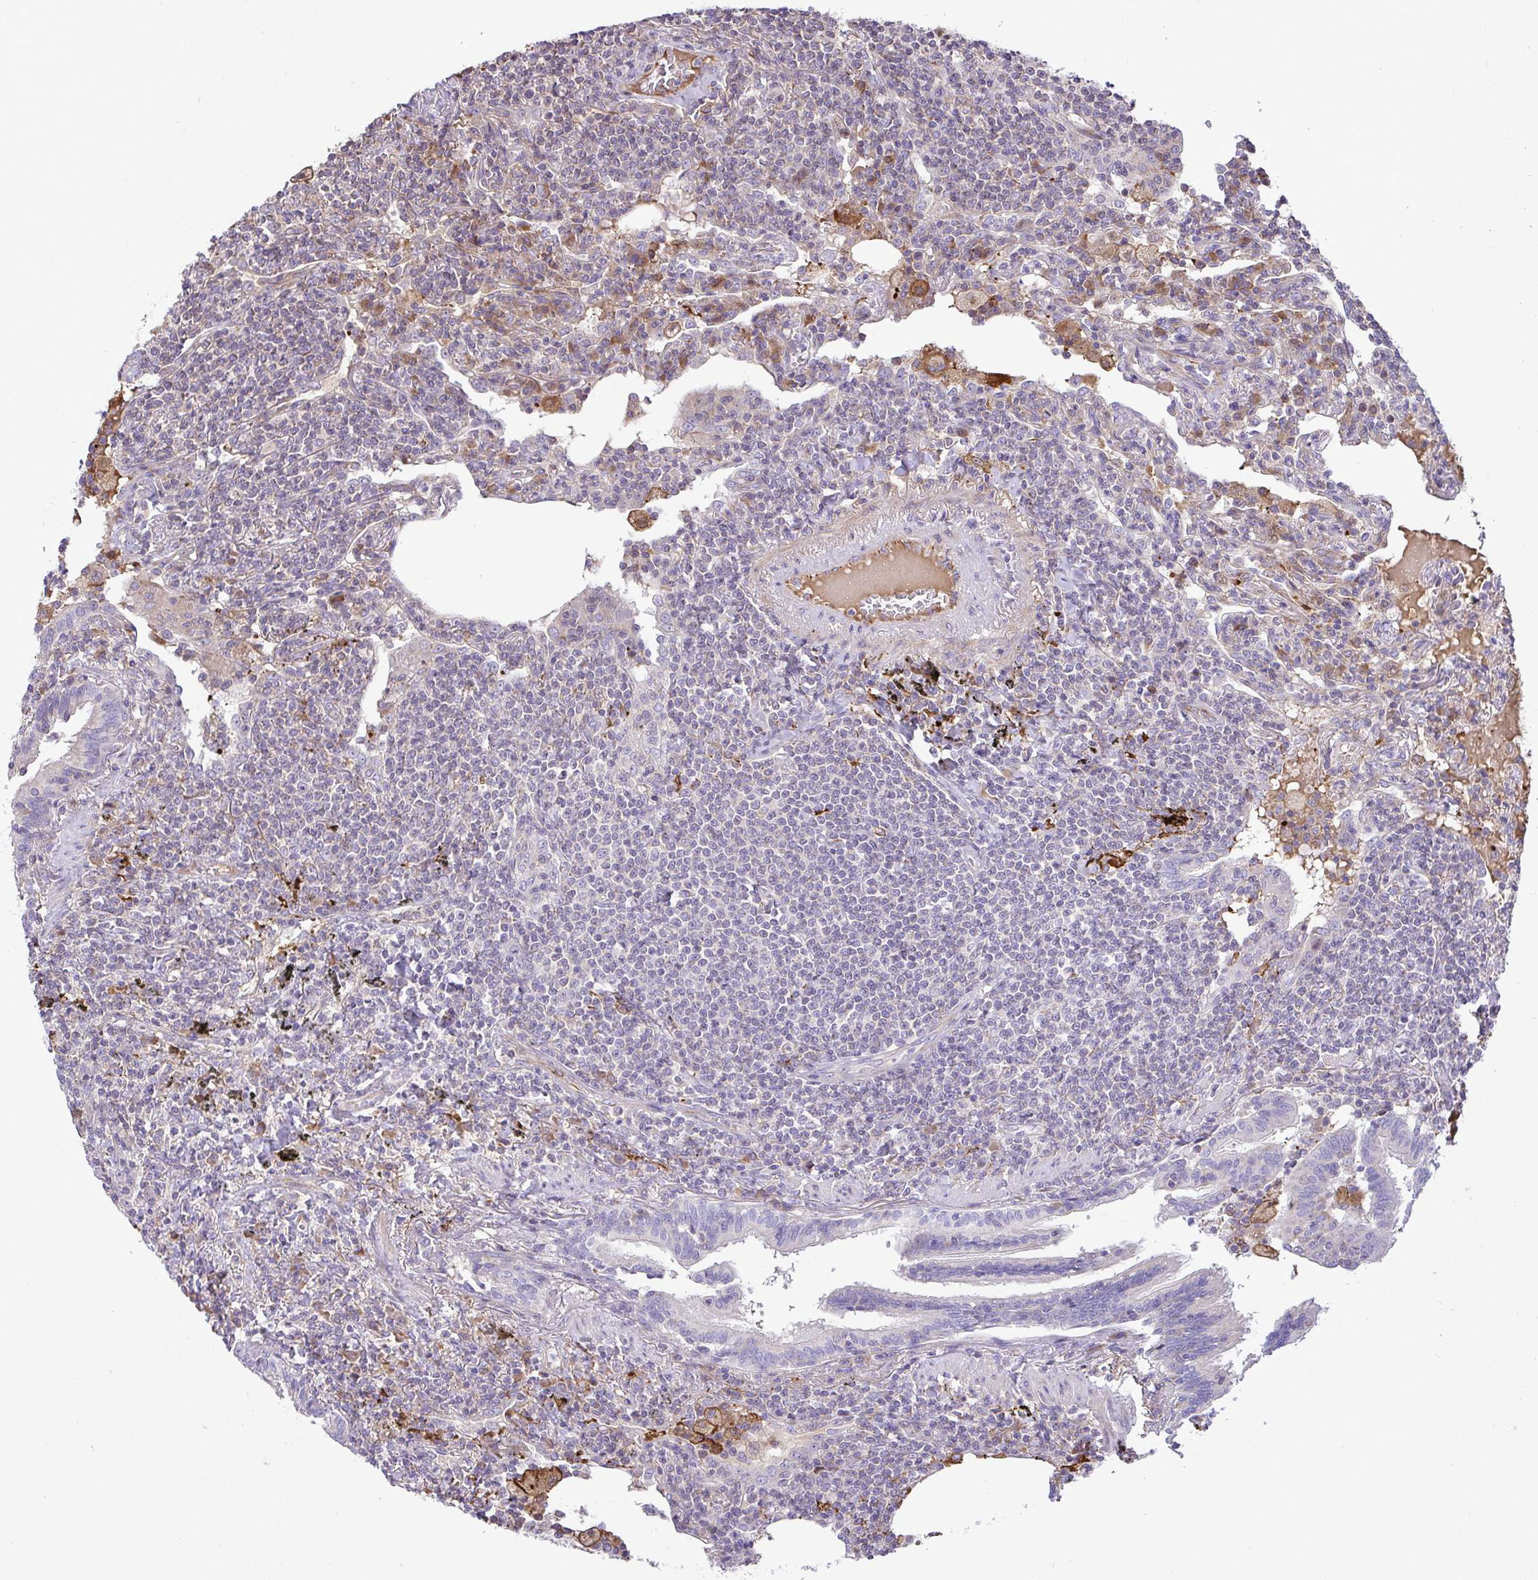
{"staining": {"intensity": "negative", "quantity": "none", "location": "none"}, "tissue": "lymphoma", "cell_type": "Tumor cells", "image_type": "cancer", "snomed": [{"axis": "morphology", "description": "Malignant lymphoma, non-Hodgkin's type, Low grade"}, {"axis": "topography", "description": "Lung"}], "caption": "This micrograph is of low-grade malignant lymphoma, non-Hodgkin's type stained with immunohistochemistry to label a protein in brown with the nuclei are counter-stained blue. There is no staining in tumor cells.", "gene": "GRID2", "patient": {"sex": "female", "age": 71}}